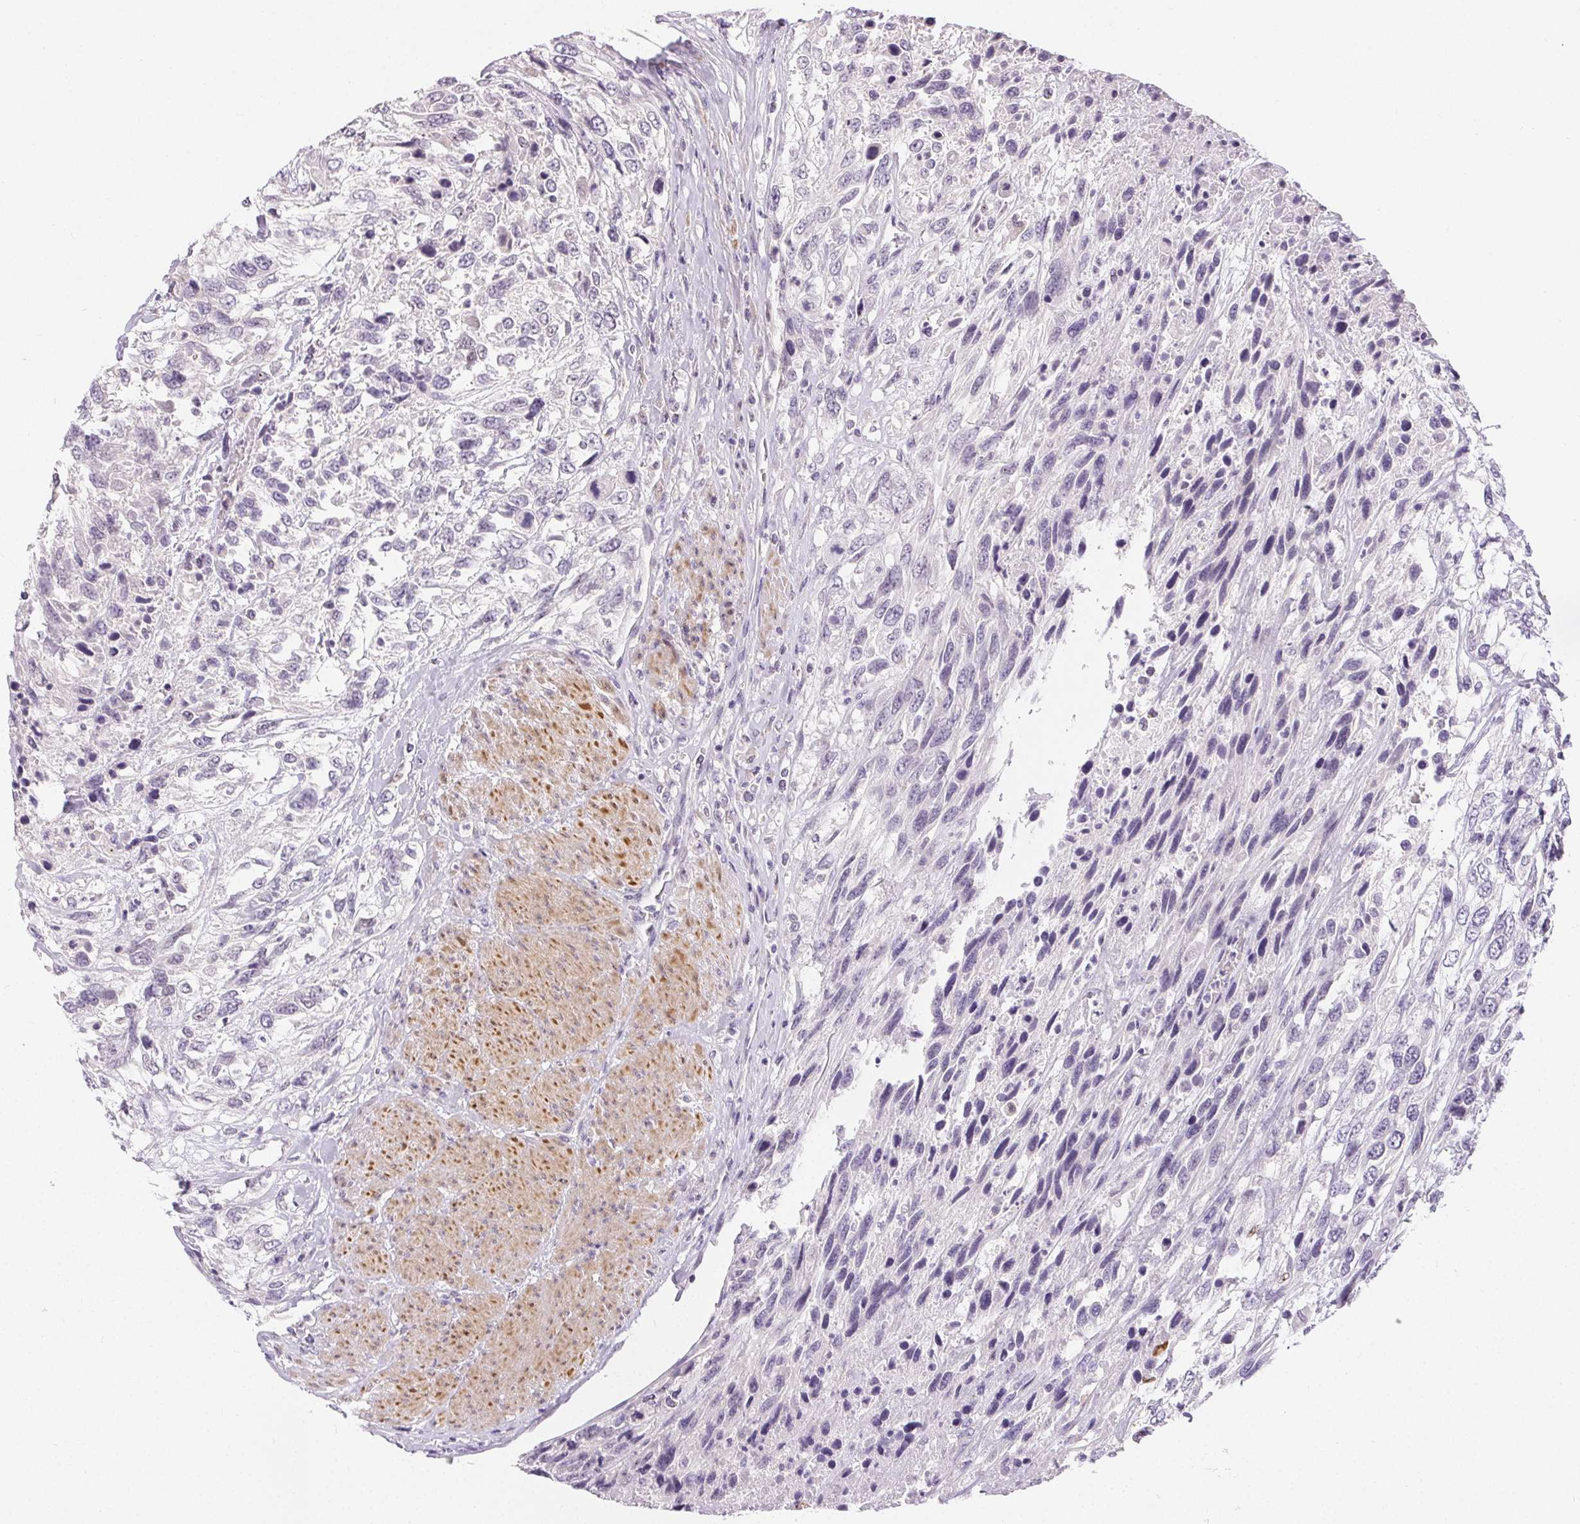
{"staining": {"intensity": "negative", "quantity": "none", "location": "none"}, "tissue": "urothelial cancer", "cell_type": "Tumor cells", "image_type": "cancer", "snomed": [{"axis": "morphology", "description": "Urothelial carcinoma, High grade"}, {"axis": "topography", "description": "Urinary bladder"}], "caption": "DAB (3,3'-diaminobenzidine) immunohistochemical staining of human high-grade urothelial carcinoma exhibits no significant expression in tumor cells.", "gene": "RPGRIP1", "patient": {"sex": "female", "age": 70}}